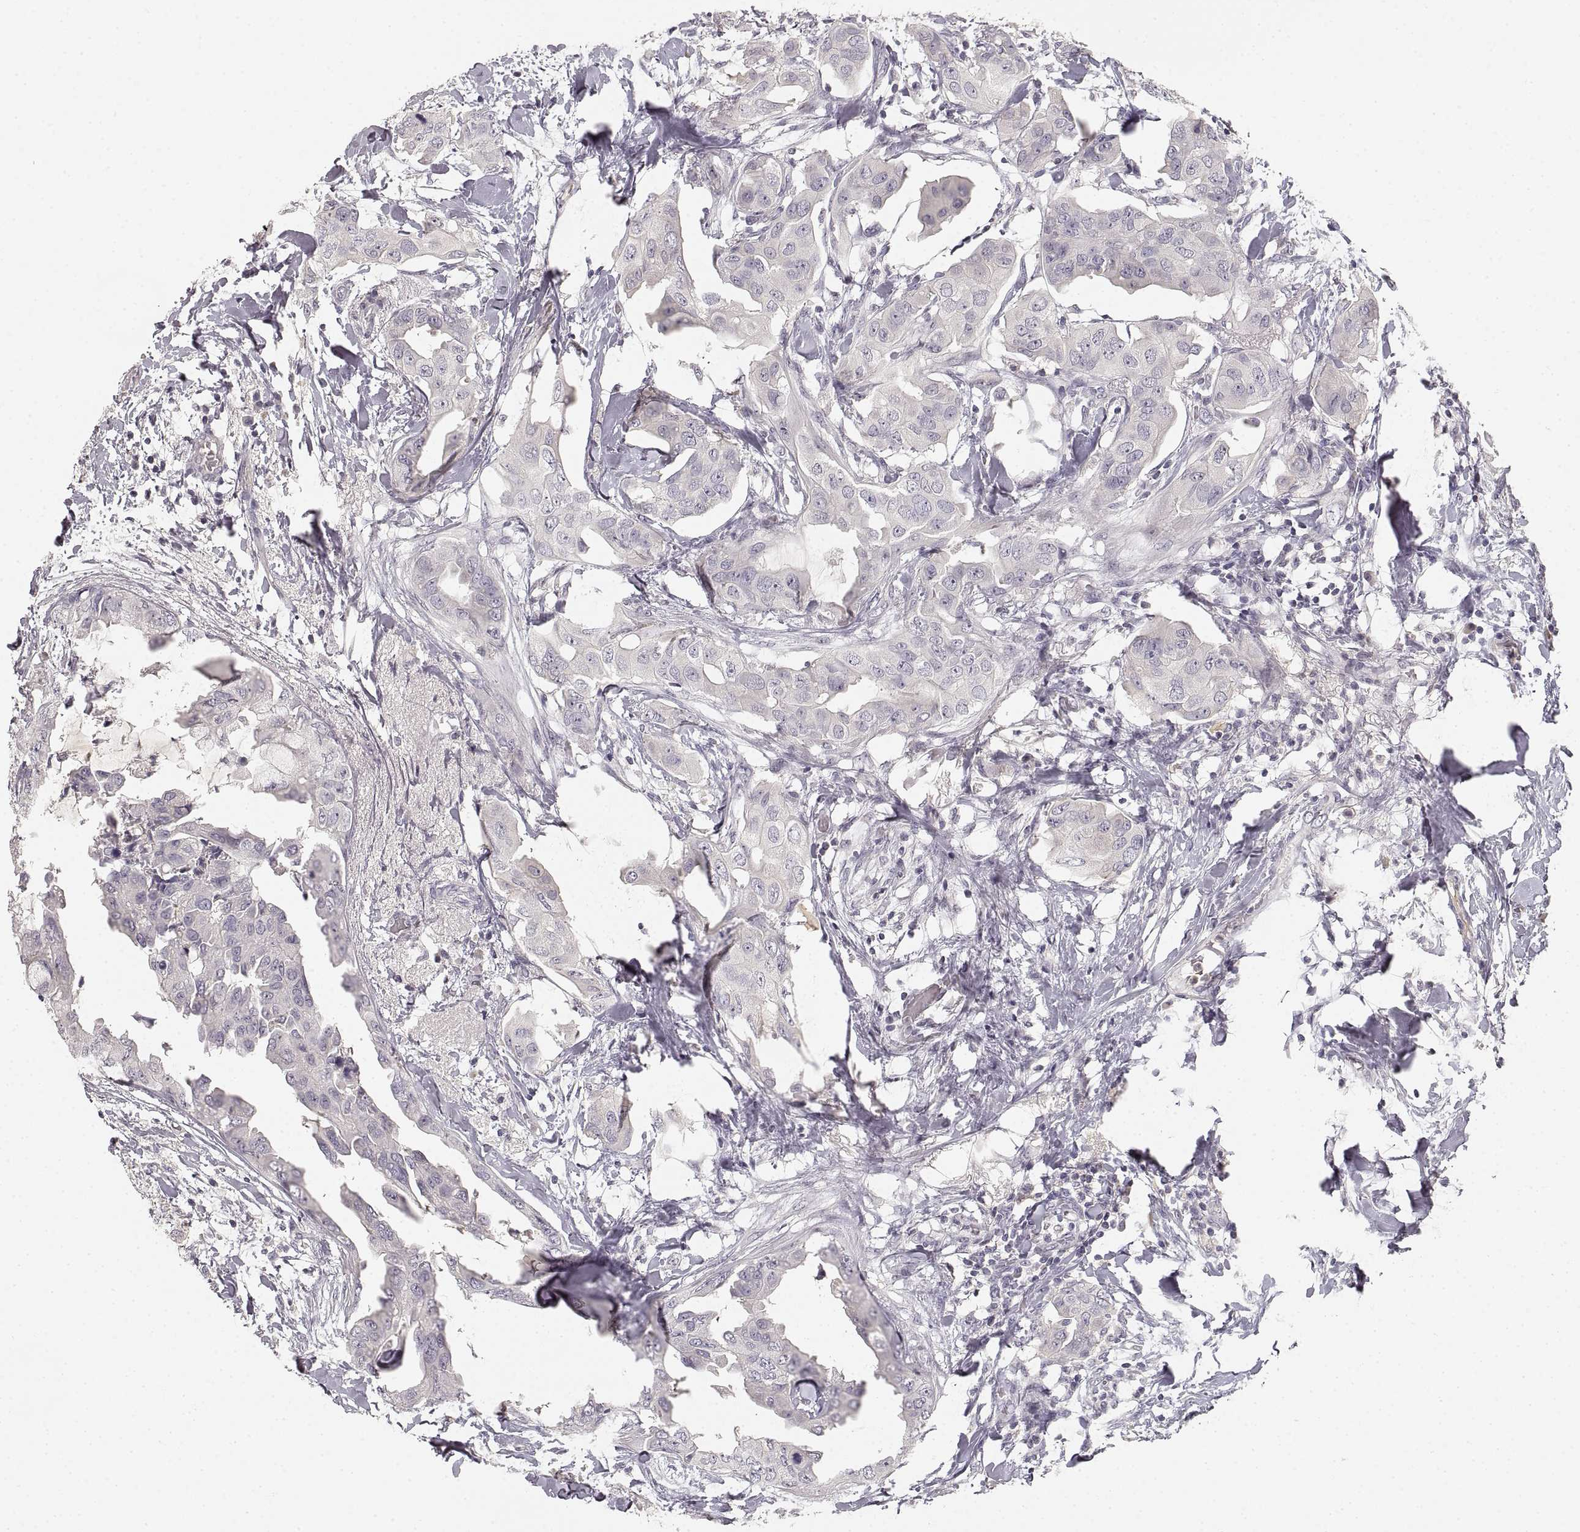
{"staining": {"intensity": "negative", "quantity": "none", "location": "none"}, "tissue": "breast cancer", "cell_type": "Tumor cells", "image_type": "cancer", "snomed": [{"axis": "morphology", "description": "Normal tissue, NOS"}, {"axis": "morphology", "description": "Duct carcinoma"}, {"axis": "topography", "description": "Breast"}], "caption": "There is no significant expression in tumor cells of breast cancer.", "gene": "RUNDC3A", "patient": {"sex": "female", "age": 40}}